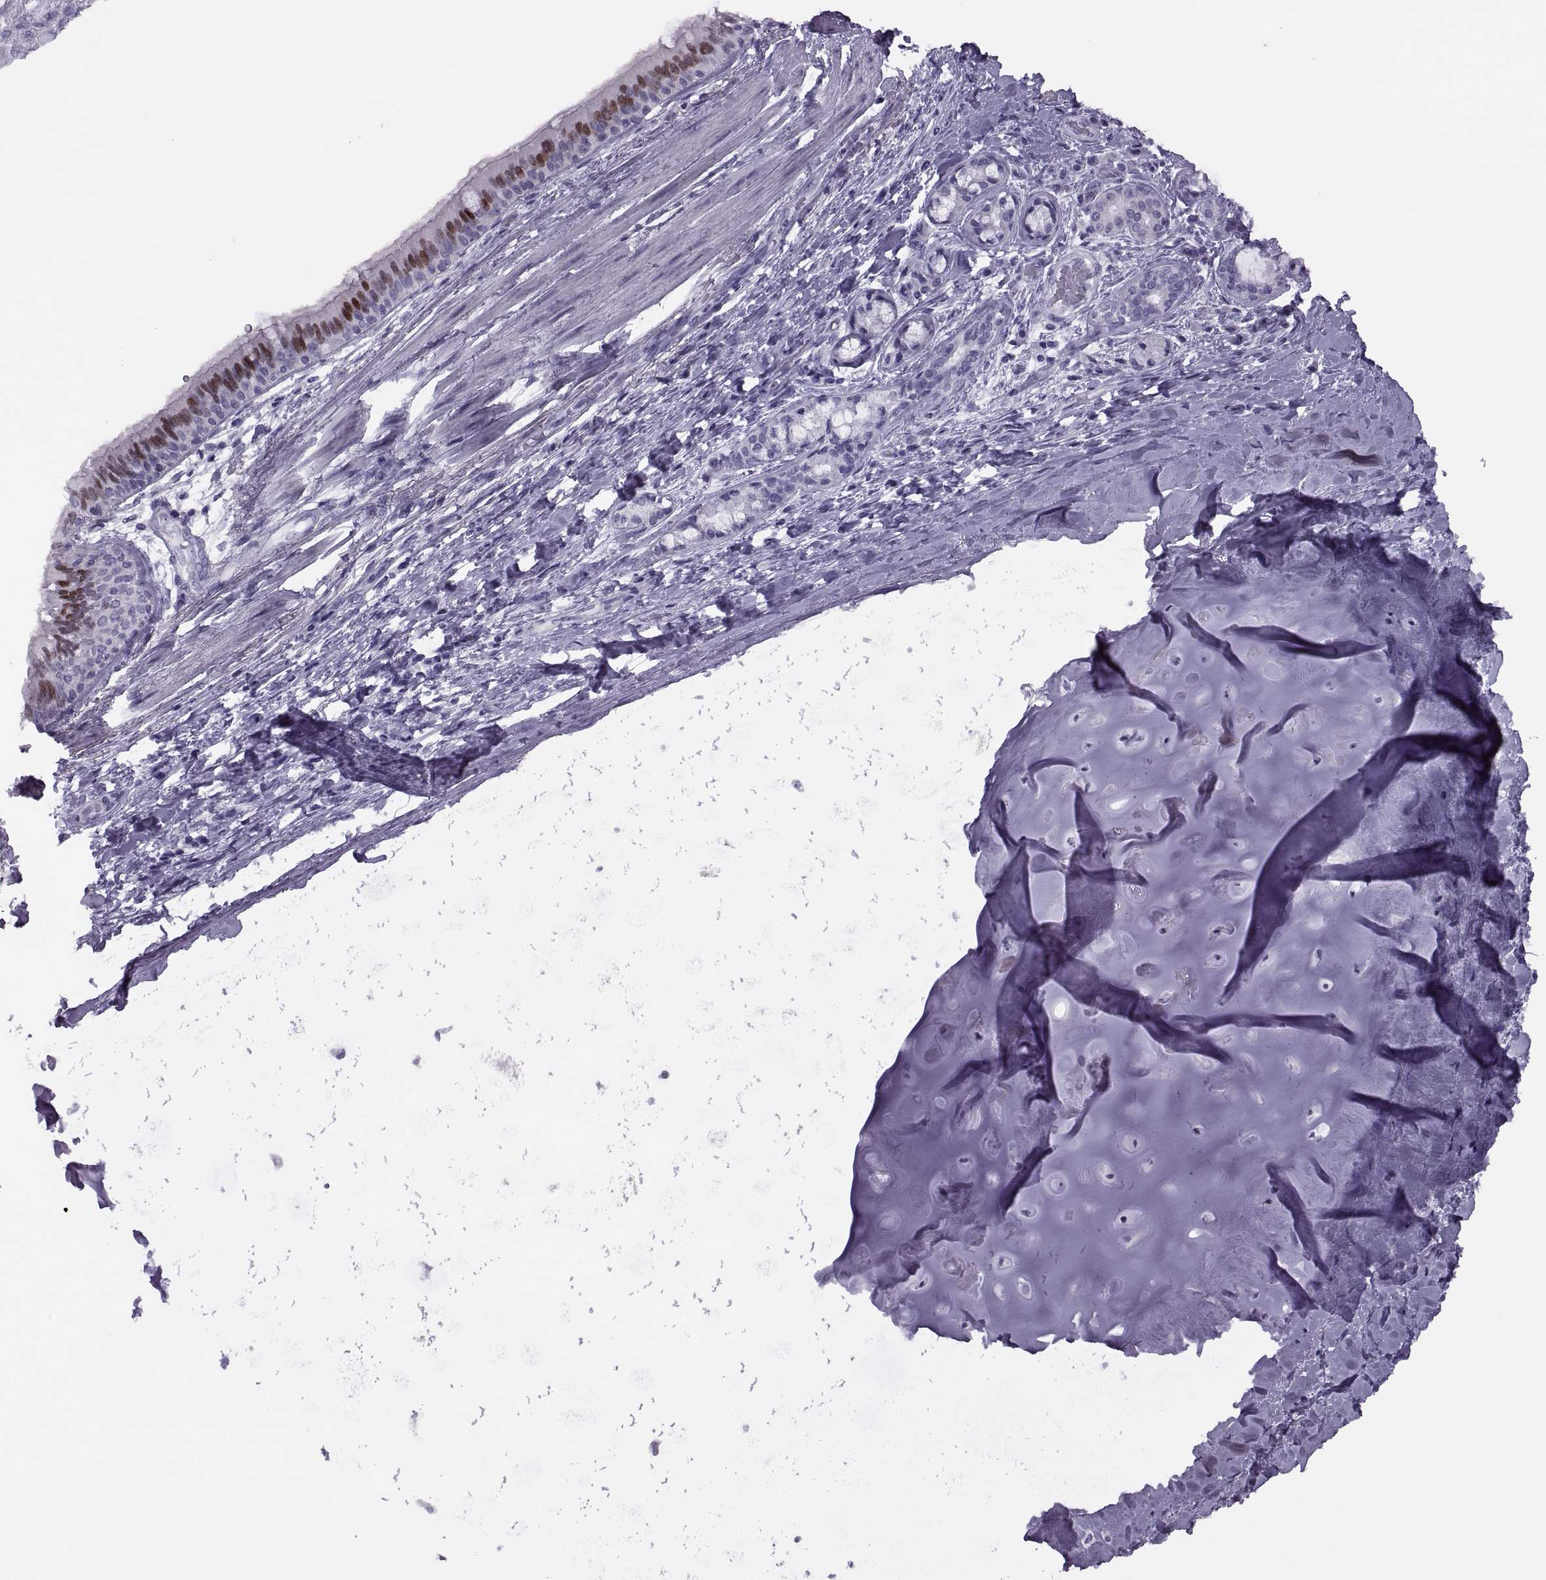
{"staining": {"intensity": "strong", "quantity": ">75%", "location": "nuclear"}, "tissue": "bronchus", "cell_type": "Respiratory epithelial cells", "image_type": "normal", "snomed": [{"axis": "morphology", "description": "Normal tissue, NOS"}, {"axis": "morphology", "description": "Squamous cell carcinoma, NOS"}, {"axis": "topography", "description": "Bronchus"}, {"axis": "topography", "description": "Lung"}], "caption": "This image reveals IHC staining of benign human bronchus, with high strong nuclear expression in approximately >75% of respiratory epithelial cells.", "gene": "FAM24A", "patient": {"sex": "male", "age": 69}}